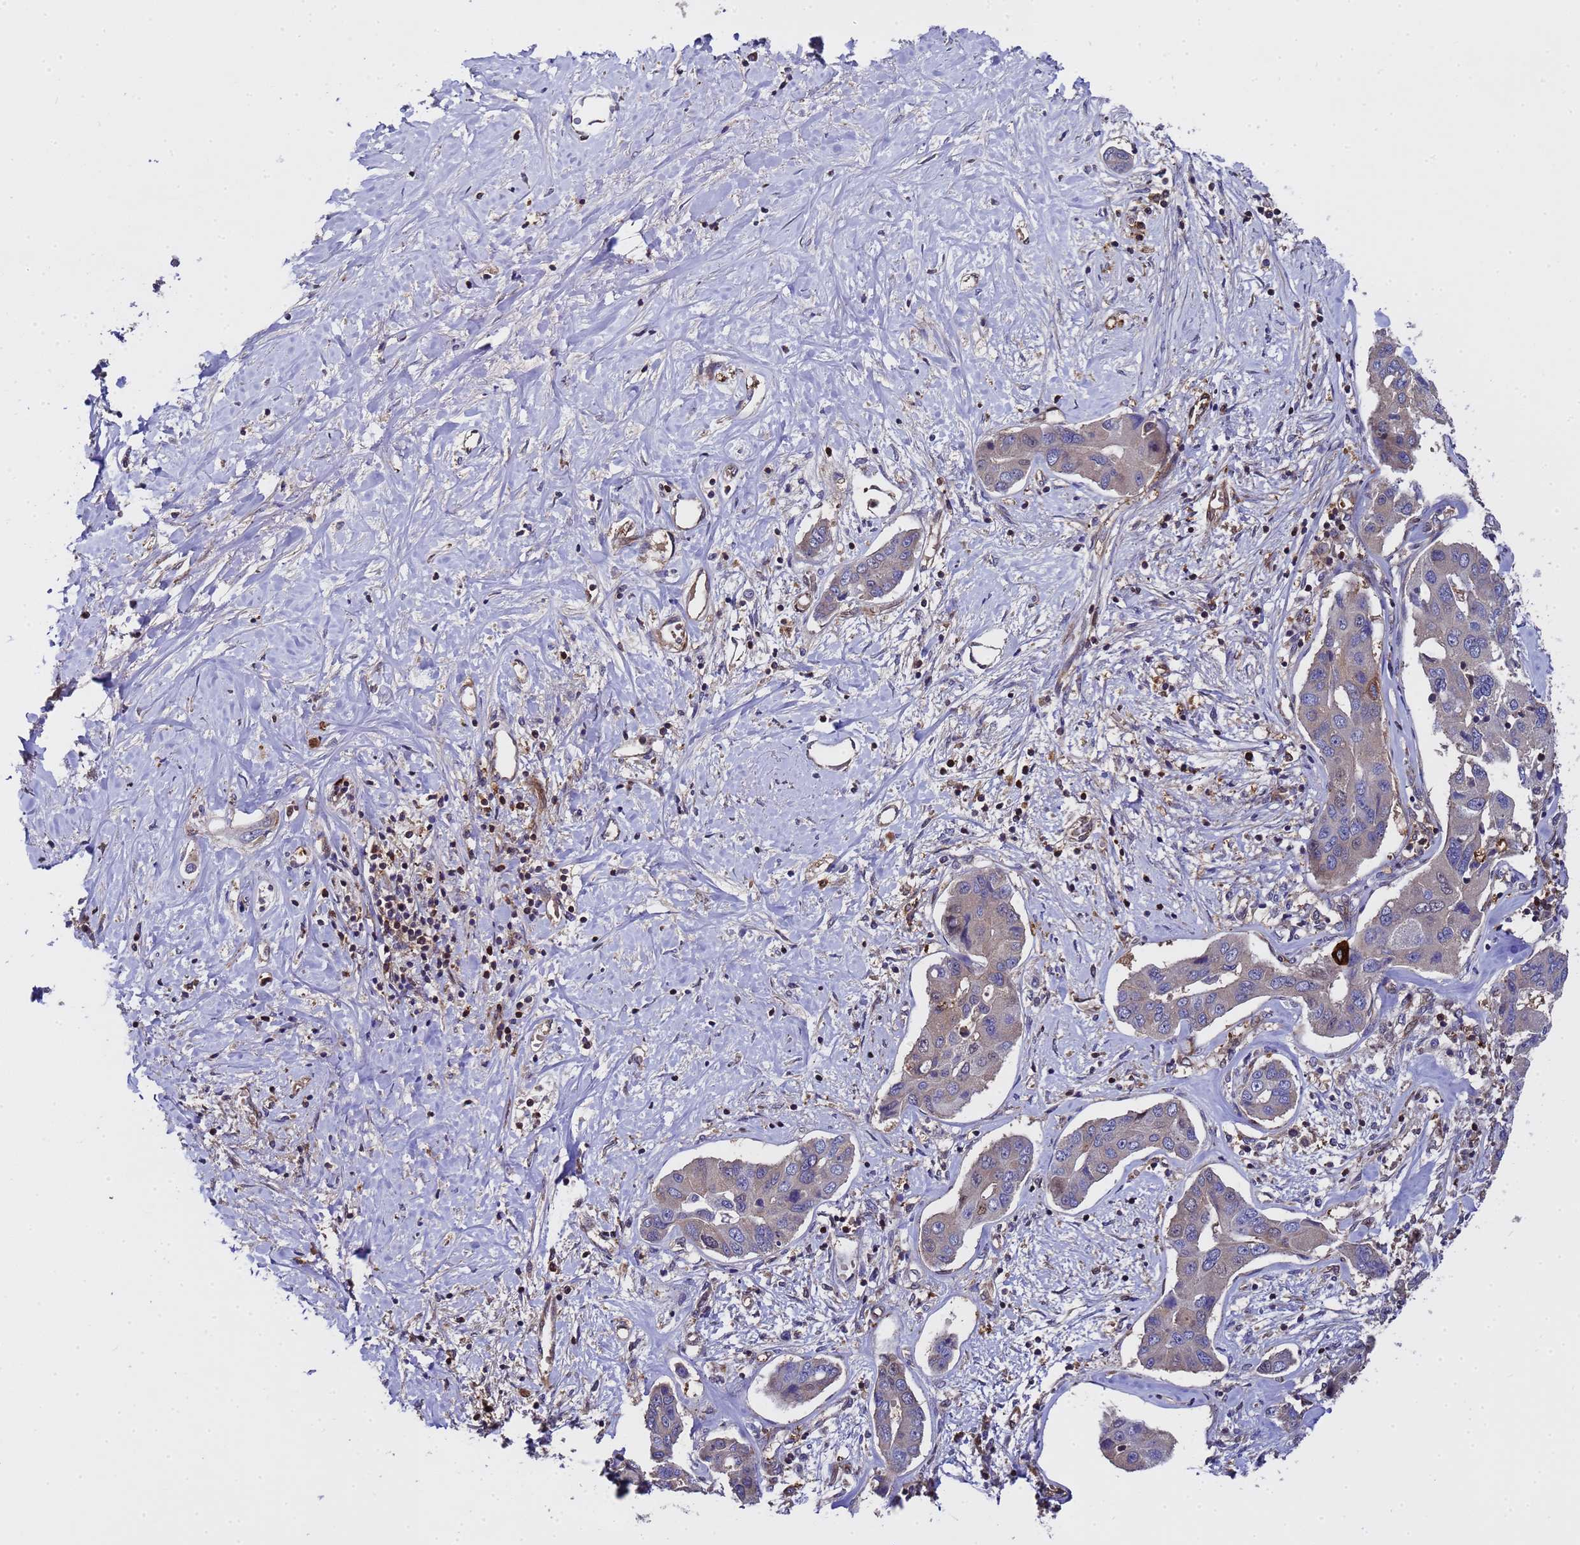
{"staining": {"intensity": "weak", "quantity": "<25%", "location": "cytoplasmic/membranous"}, "tissue": "liver cancer", "cell_type": "Tumor cells", "image_type": "cancer", "snomed": [{"axis": "morphology", "description": "Cholangiocarcinoma"}, {"axis": "topography", "description": "Liver"}], "caption": "Cholangiocarcinoma (liver) was stained to show a protein in brown. There is no significant expression in tumor cells.", "gene": "MOCS1", "patient": {"sex": "male", "age": 59}}